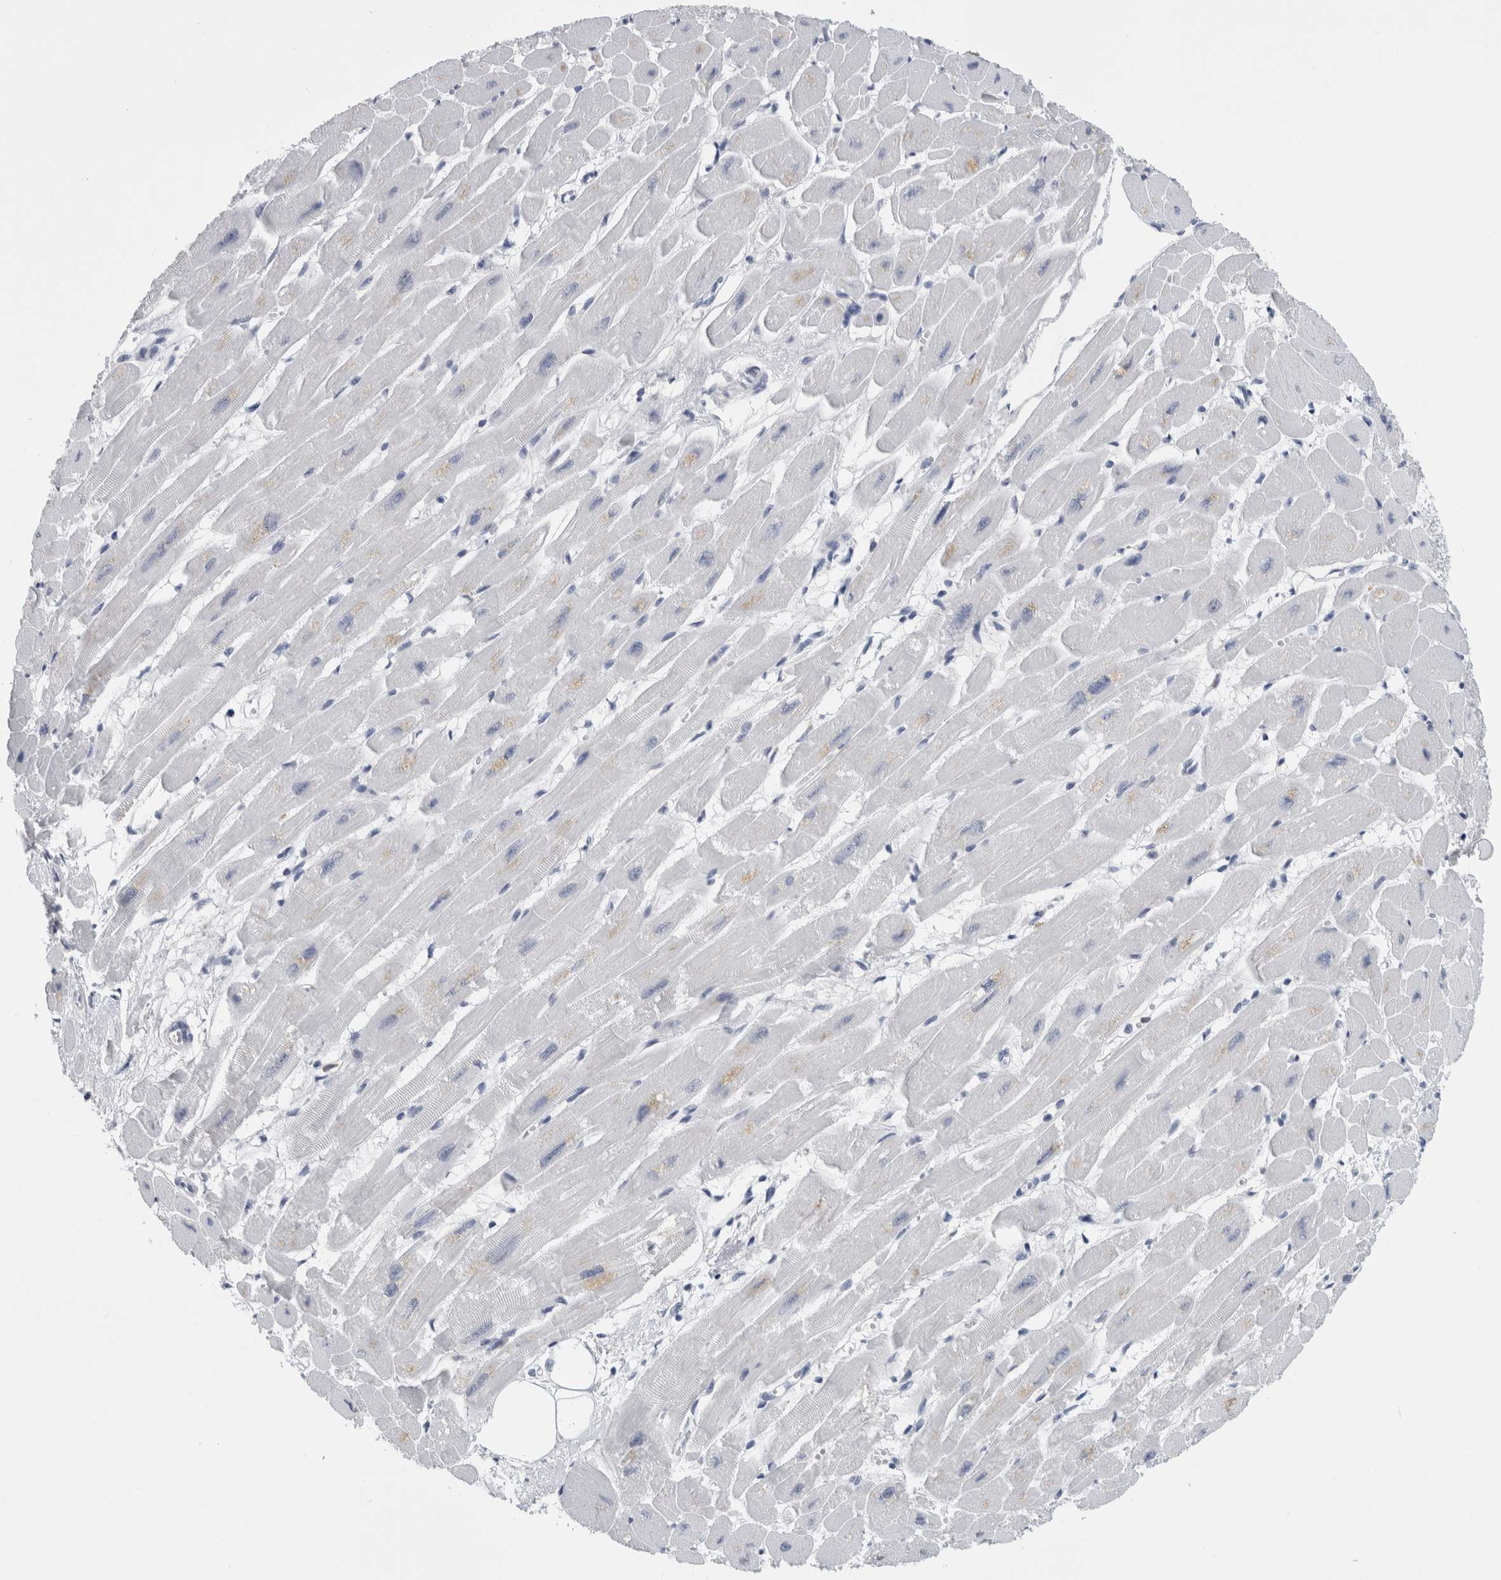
{"staining": {"intensity": "negative", "quantity": "none", "location": "none"}, "tissue": "heart muscle", "cell_type": "Cardiomyocytes", "image_type": "normal", "snomed": [{"axis": "morphology", "description": "Normal tissue, NOS"}, {"axis": "topography", "description": "Heart"}], "caption": "A histopathology image of human heart muscle is negative for staining in cardiomyocytes. (Brightfield microscopy of DAB immunohistochemistry (IHC) at high magnification).", "gene": "ANKFY1", "patient": {"sex": "female", "age": 54}}